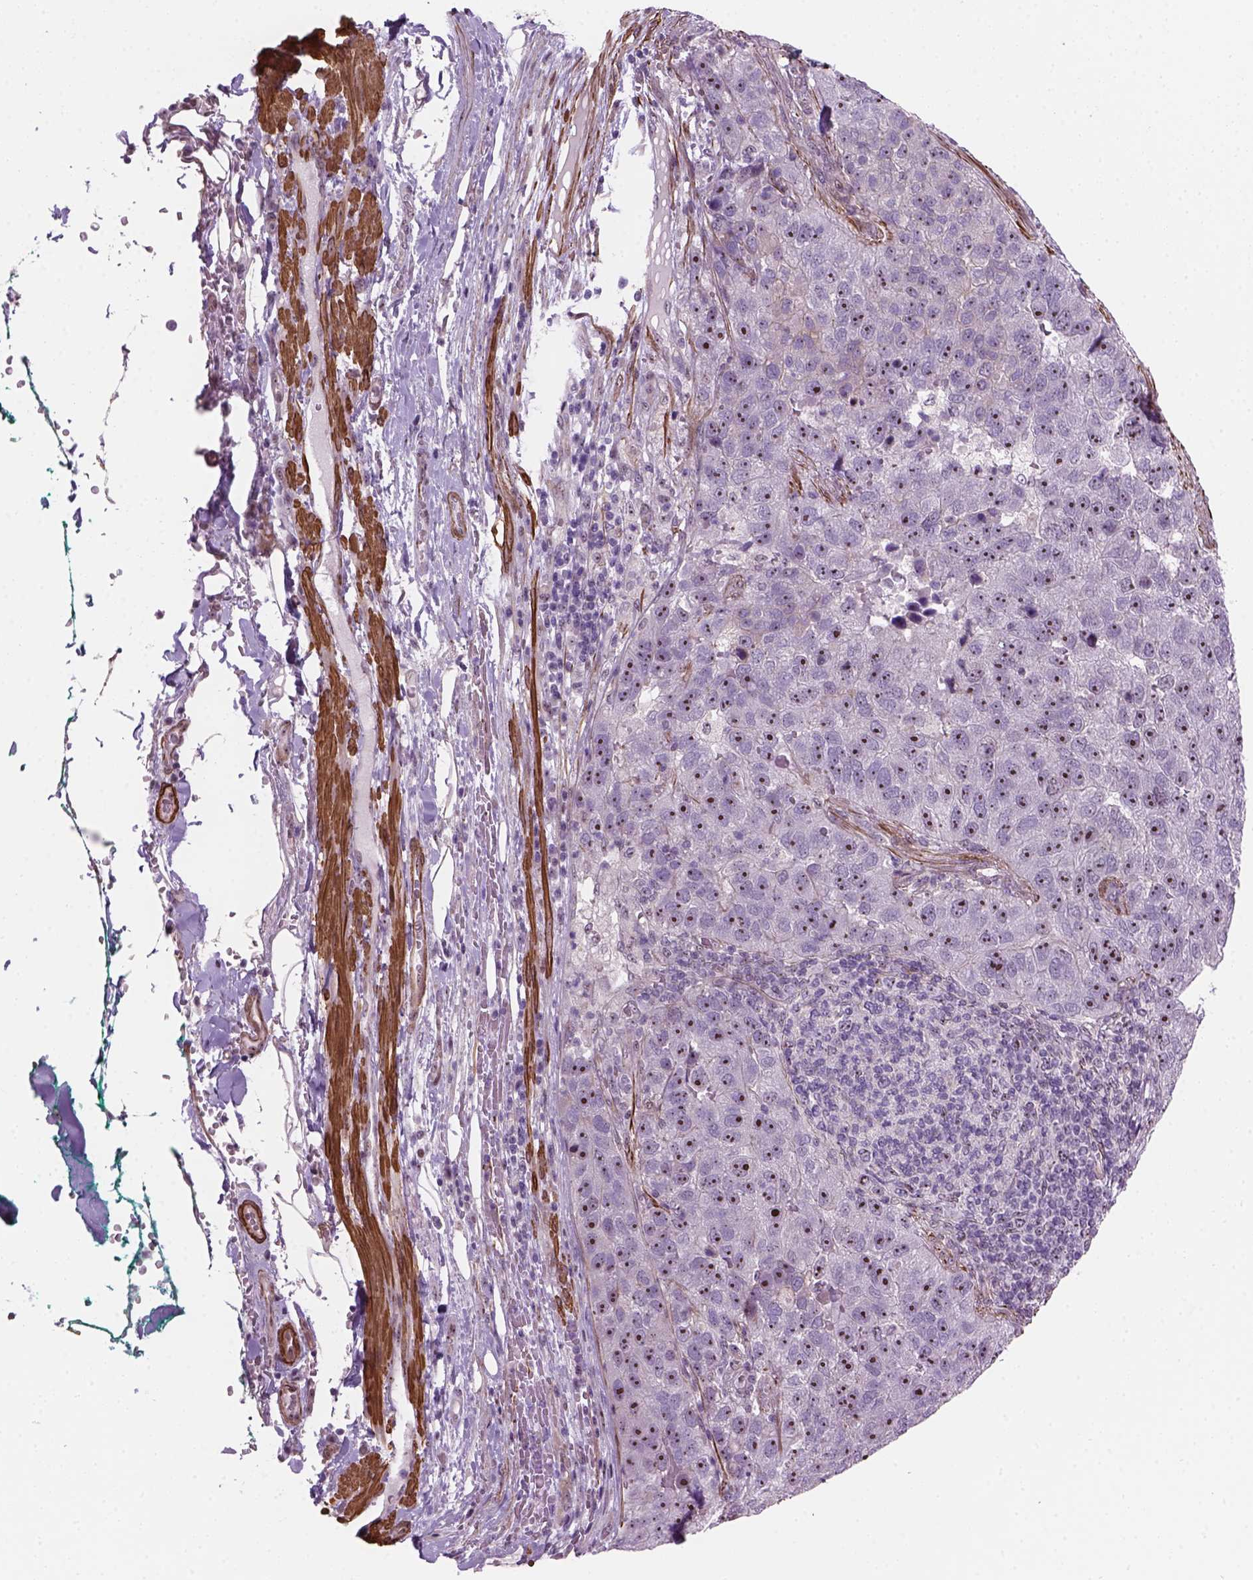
{"staining": {"intensity": "strong", "quantity": ">75%", "location": "nuclear"}, "tissue": "pancreatic cancer", "cell_type": "Tumor cells", "image_type": "cancer", "snomed": [{"axis": "morphology", "description": "Adenocarcinoma, NOS"}, {"axis": "topography", "description": "Pancreas"}], "caption": "Pancreatic cancer stained with DAB immunohistochemistry (IHC) exhibits high levels of strong nuclear positivity in approximately >75% of tumor cells. (Brightfield microscopy of DAB IHC at high magnification).", "gene": "RRS1", "patient": {"sex": "female", "age": 61}}